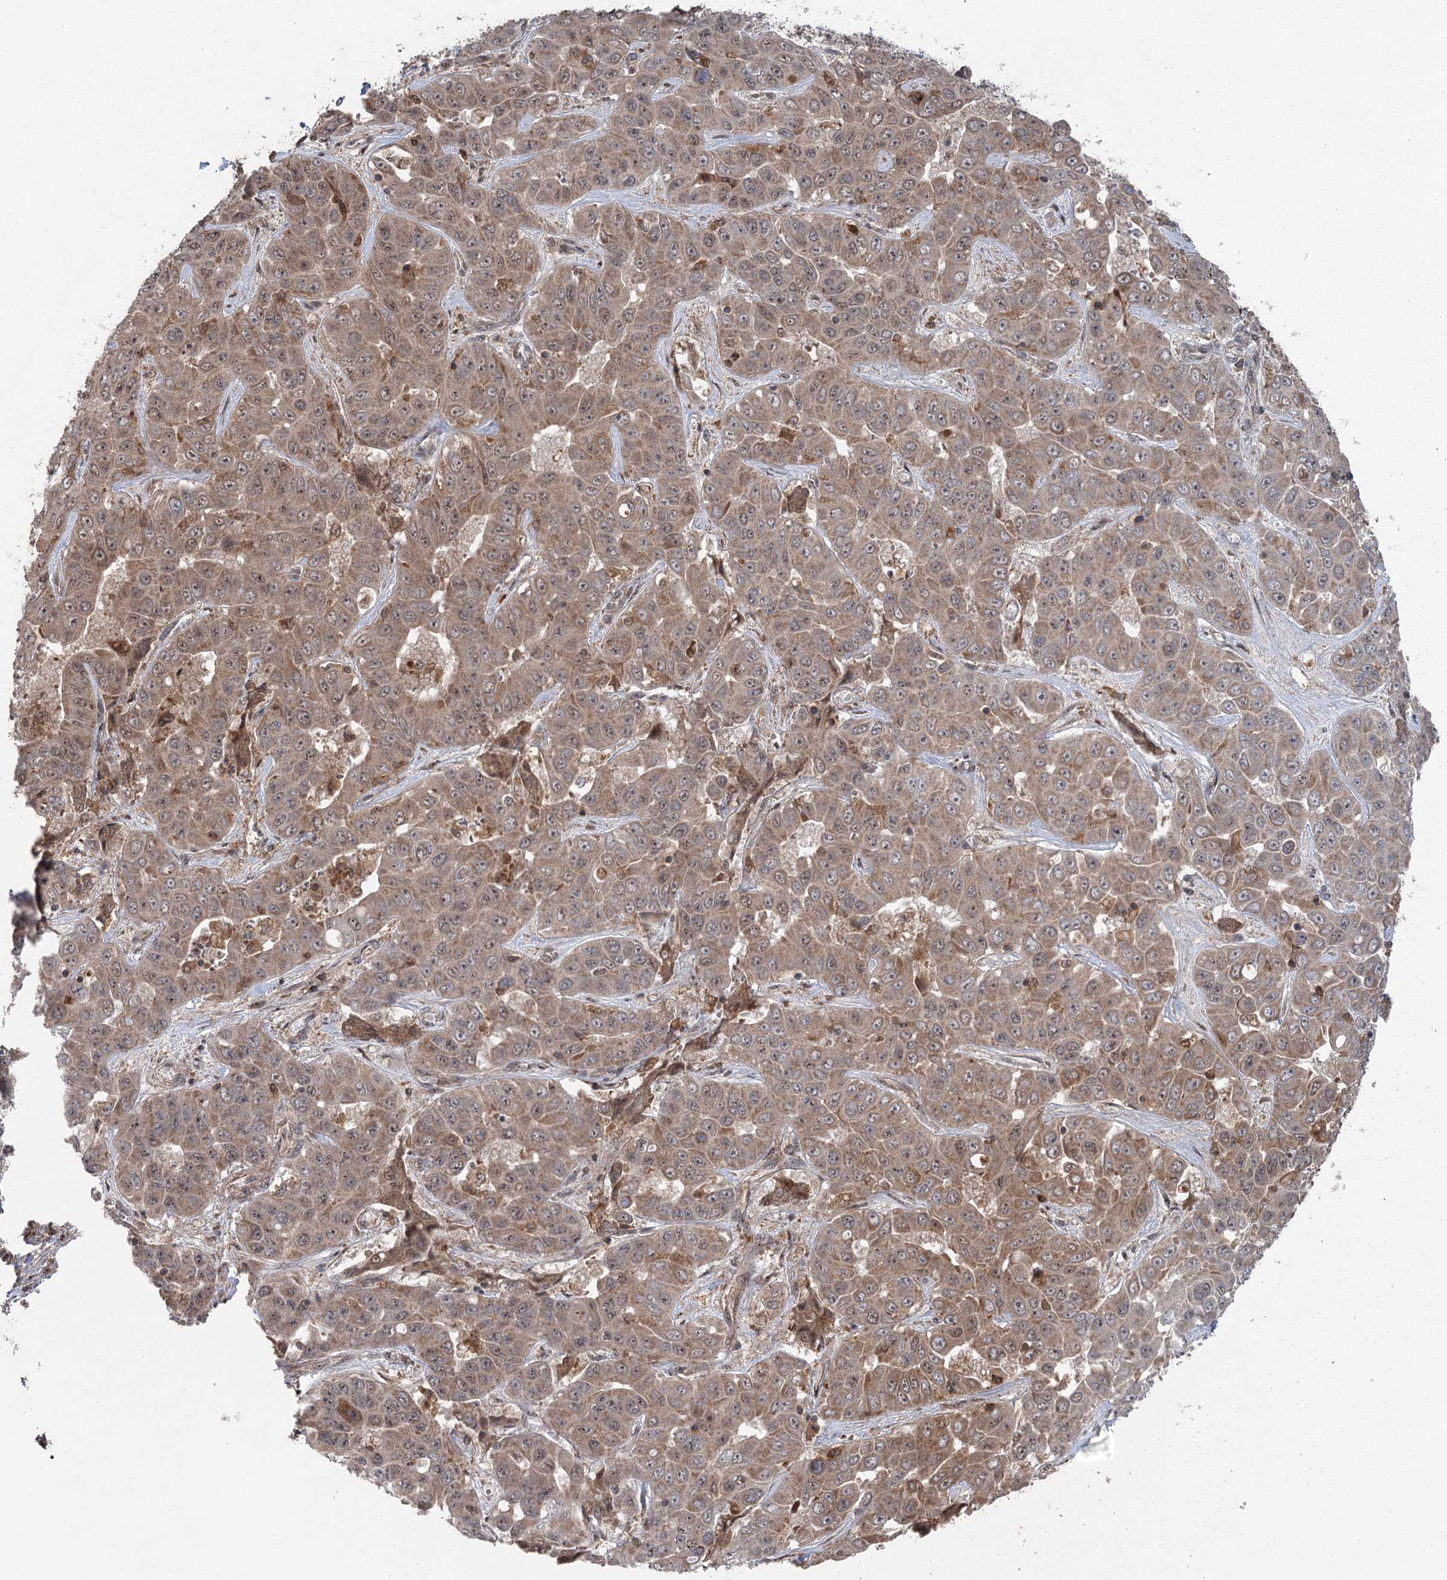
{"staining": {"intensity": "weak", "quantity": ">75%", "location": "cytoplasmic/membranous"}, "tissue": "liver cancer", "cell_type": "Tumor cells", "image_type": "cancer", "snomed": [{"axis": "morphology", "description": "Cholangiocarcinoma"}, {"axis": "topography", "description": "Liver"}], "caption": "Human cholangiocarcinoma (liver) stained for a protein (brown) shows weak cytoplasmic/membranous positive staining in approximately >75% of tumor cells.", "gene": "C12orf4", "patient": {"sex": "female", "age": 52}}